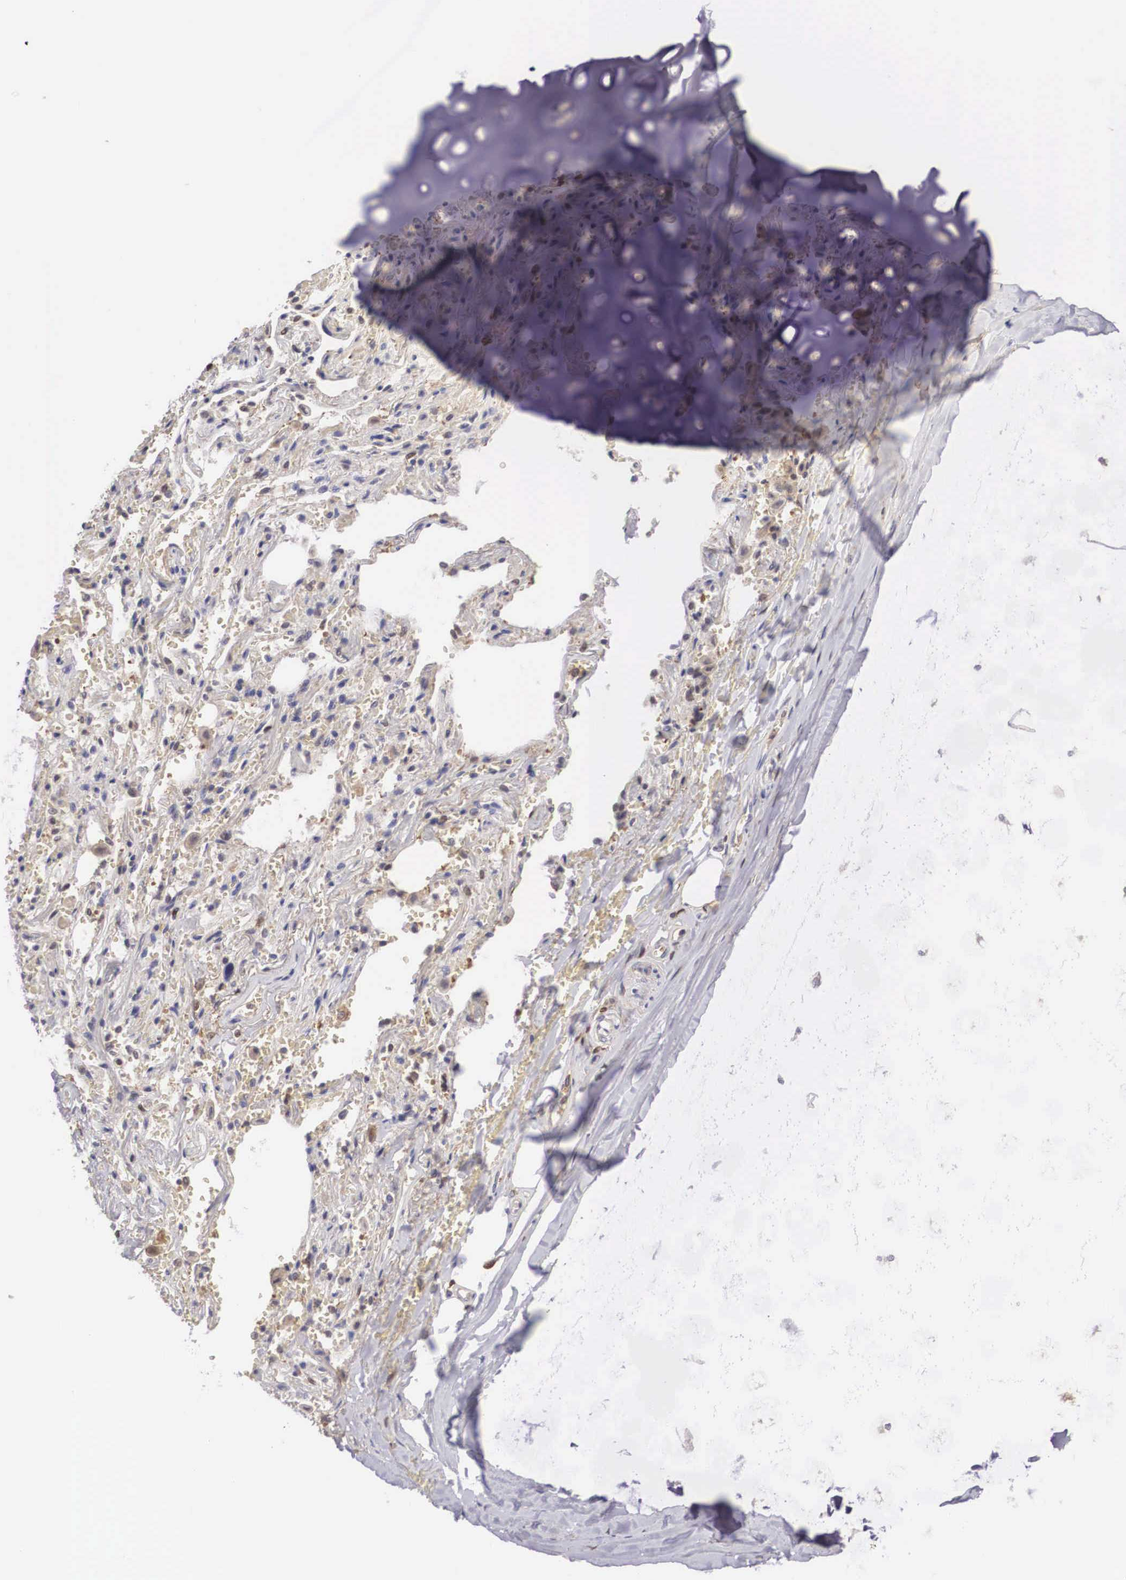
{"staining": {"intensity": "moderate", "quantity": "<25%", "location": "cytoplasmic/membranous"}, "tissue": "adipose tissue", "cell_type": "Adipocytes", "image_type": "normal", "snomed": [{"axis": "morphology", "description": "Normal tissue, NOS"}, {"axis": "topography", "description": "Cartilage tissue"}, {"axis": "topography", "description": "Lung"}], "caption": "The micrograph reveals staining of unremarkable adipose tissue, revealing moderate cytoplasmic/membranous protein positivity (brown color) within adipocytes.", "gene": "GRIPAP1", "patient": {"sex": "male", "age": 65}}